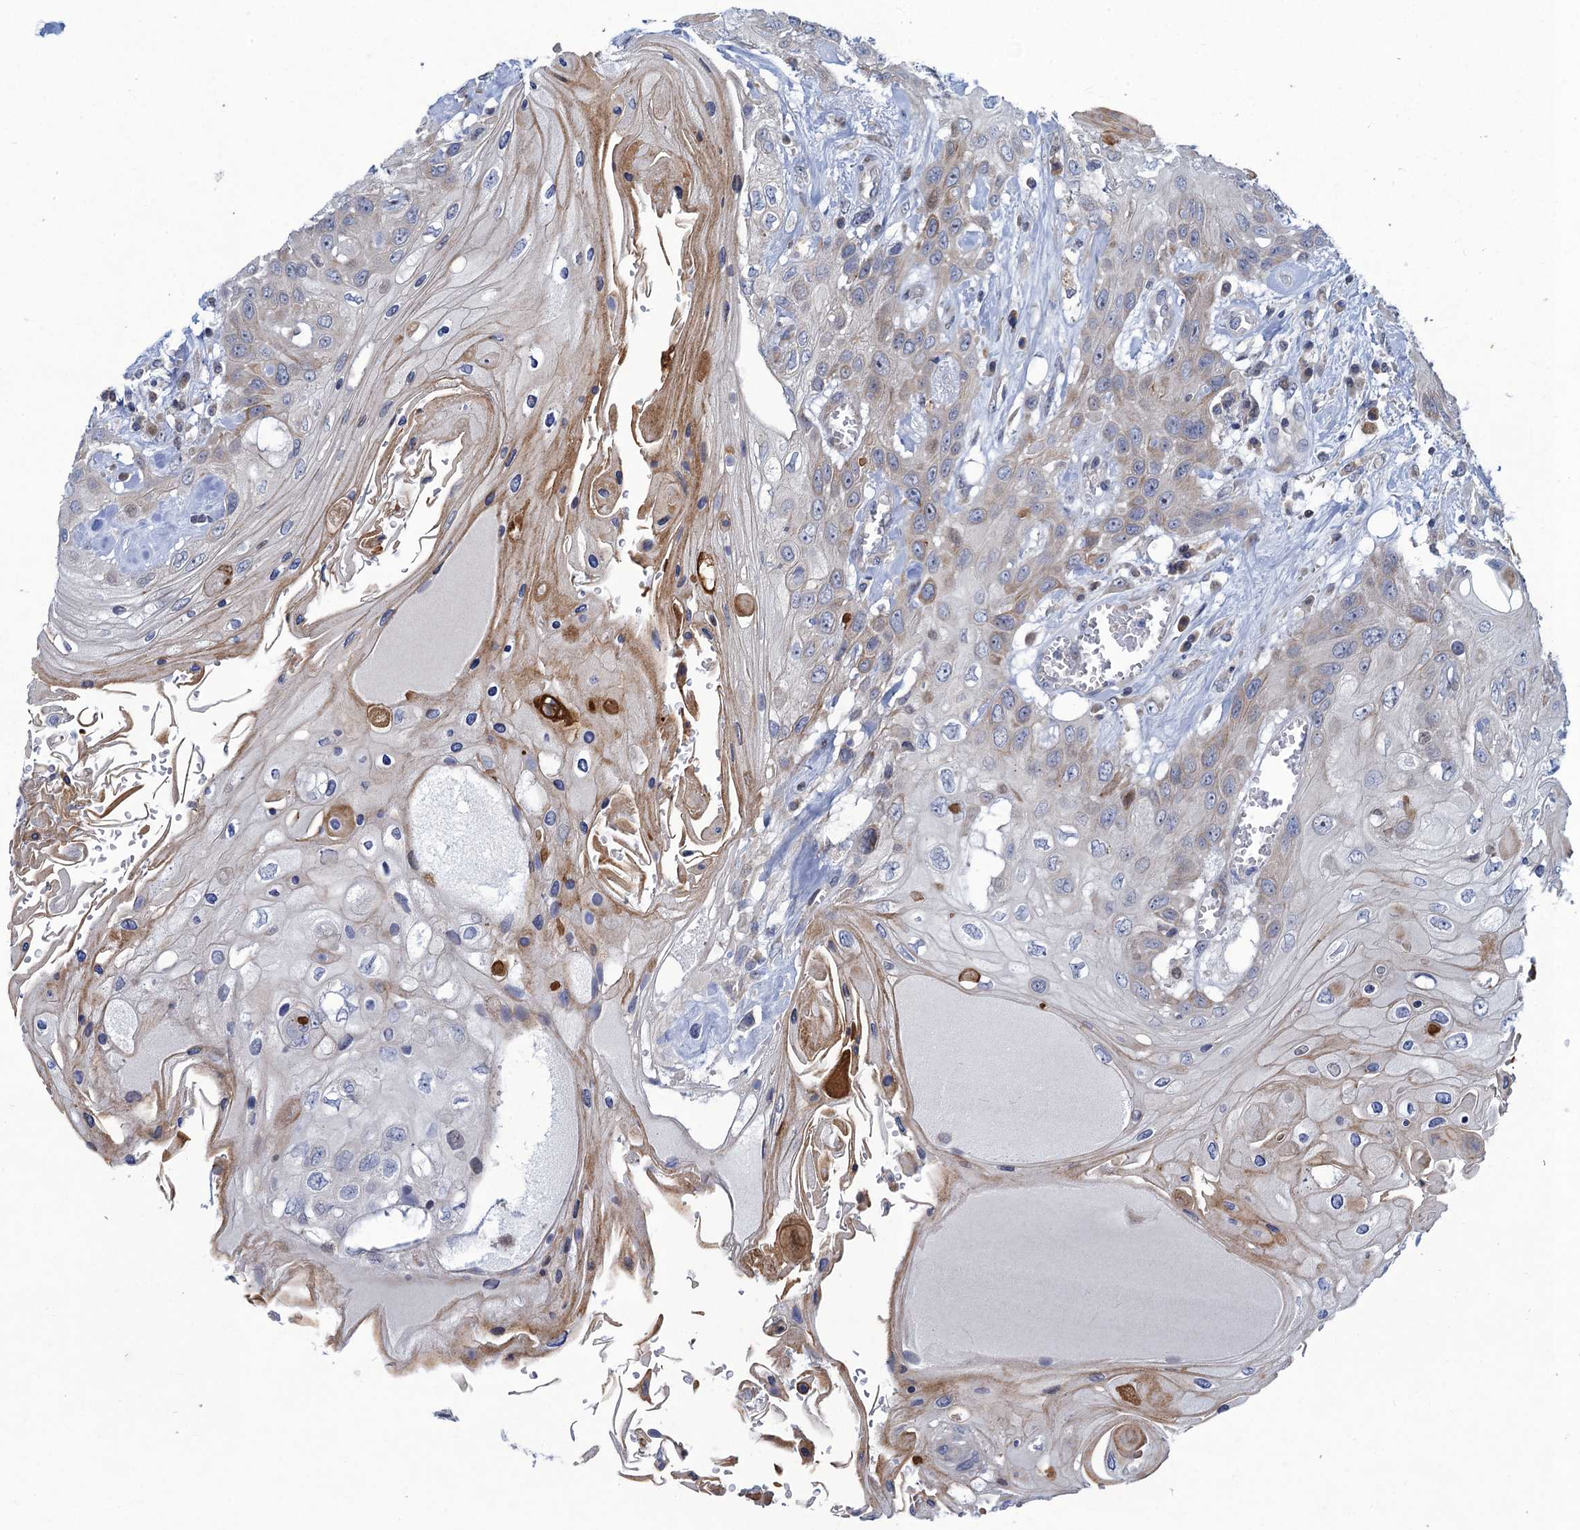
{"staining": {"intensity": "moderate", "quantity": "<25%", "location": "cytoplasmic/membranous"}, "tissue": "head and neck cancer", "cell_type": "Tumor cells", "image_type": "cancer", "snomed": [{"axis": "morphology", "description": "Squamous cell carcinoma, NOS"}, {"axis": "topography", "description": "Head-Neck"}], "caption": "Immunohistochemical staining of human head and neck cancer (squamous cell carcinoma) exhibits moderate cytoplasmic/membranous protein staining in approximately <25% of tumor cells.", "gene": "QPCTL", "patient": {"sex": "female", "age": 43}}